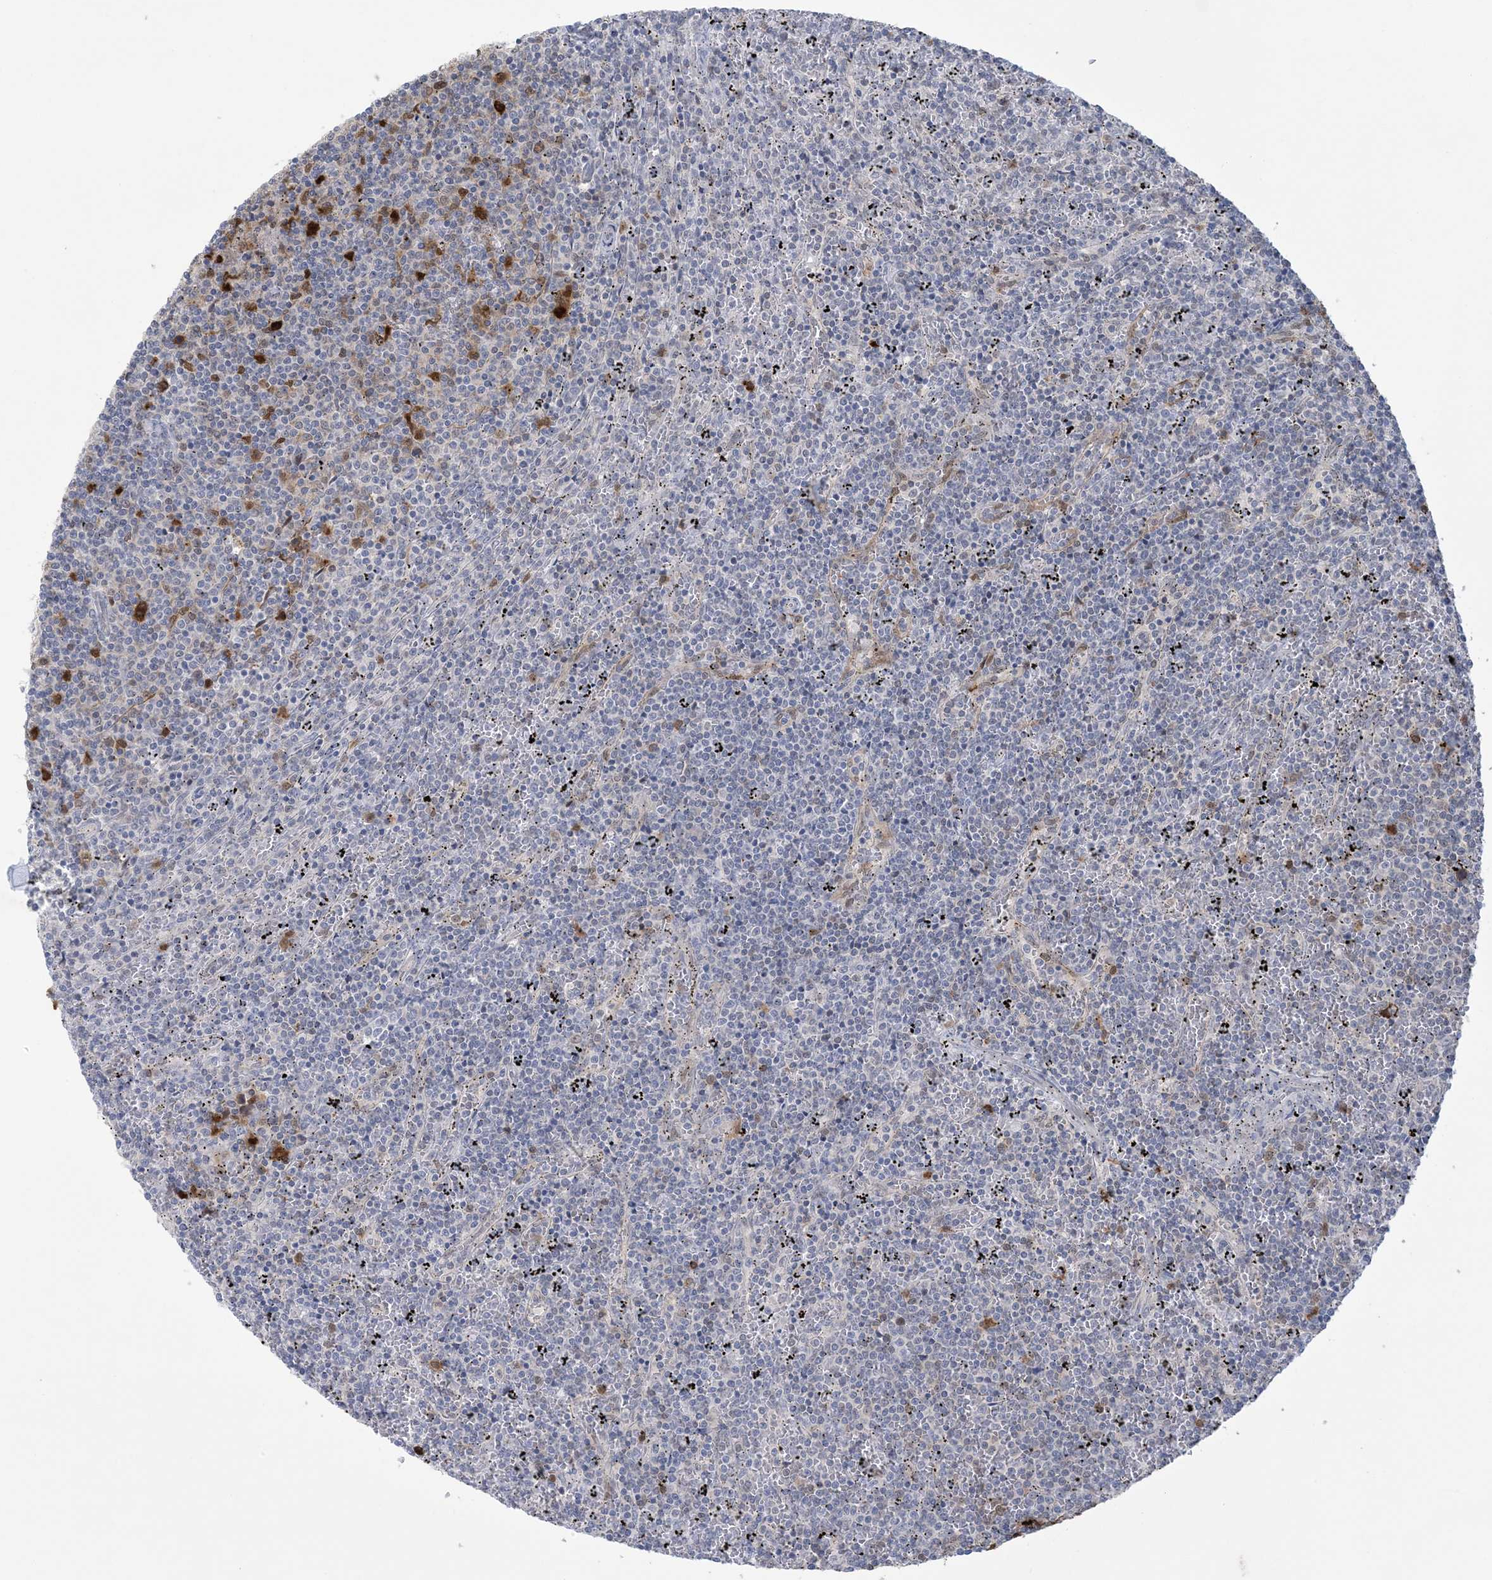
{"staining": {"intensity": "negative", "quantity": "none", "location": "none"}, "tissue": "lymphoma", "cell_type": "Tumor cells", "image_type": "cancer", "snomed": [{"axis": "morphology", "description": "Malignant lymphoma, non-Hodgkin's type, Low grade"}, {"axis": "topography", "description": "Spleen"}], "caption": "Malignant lymphoma, non-Hodgkin's type (low-grade) was stained to show a protein in brown. There is no significant expression in tumor cells. (DAB (3,3'-diaminobenzidine) immunohistochemistry with hematoxylin counter stain).", "gene": "HMGCS1", "patient": {"sex": "female", "age": 50}}